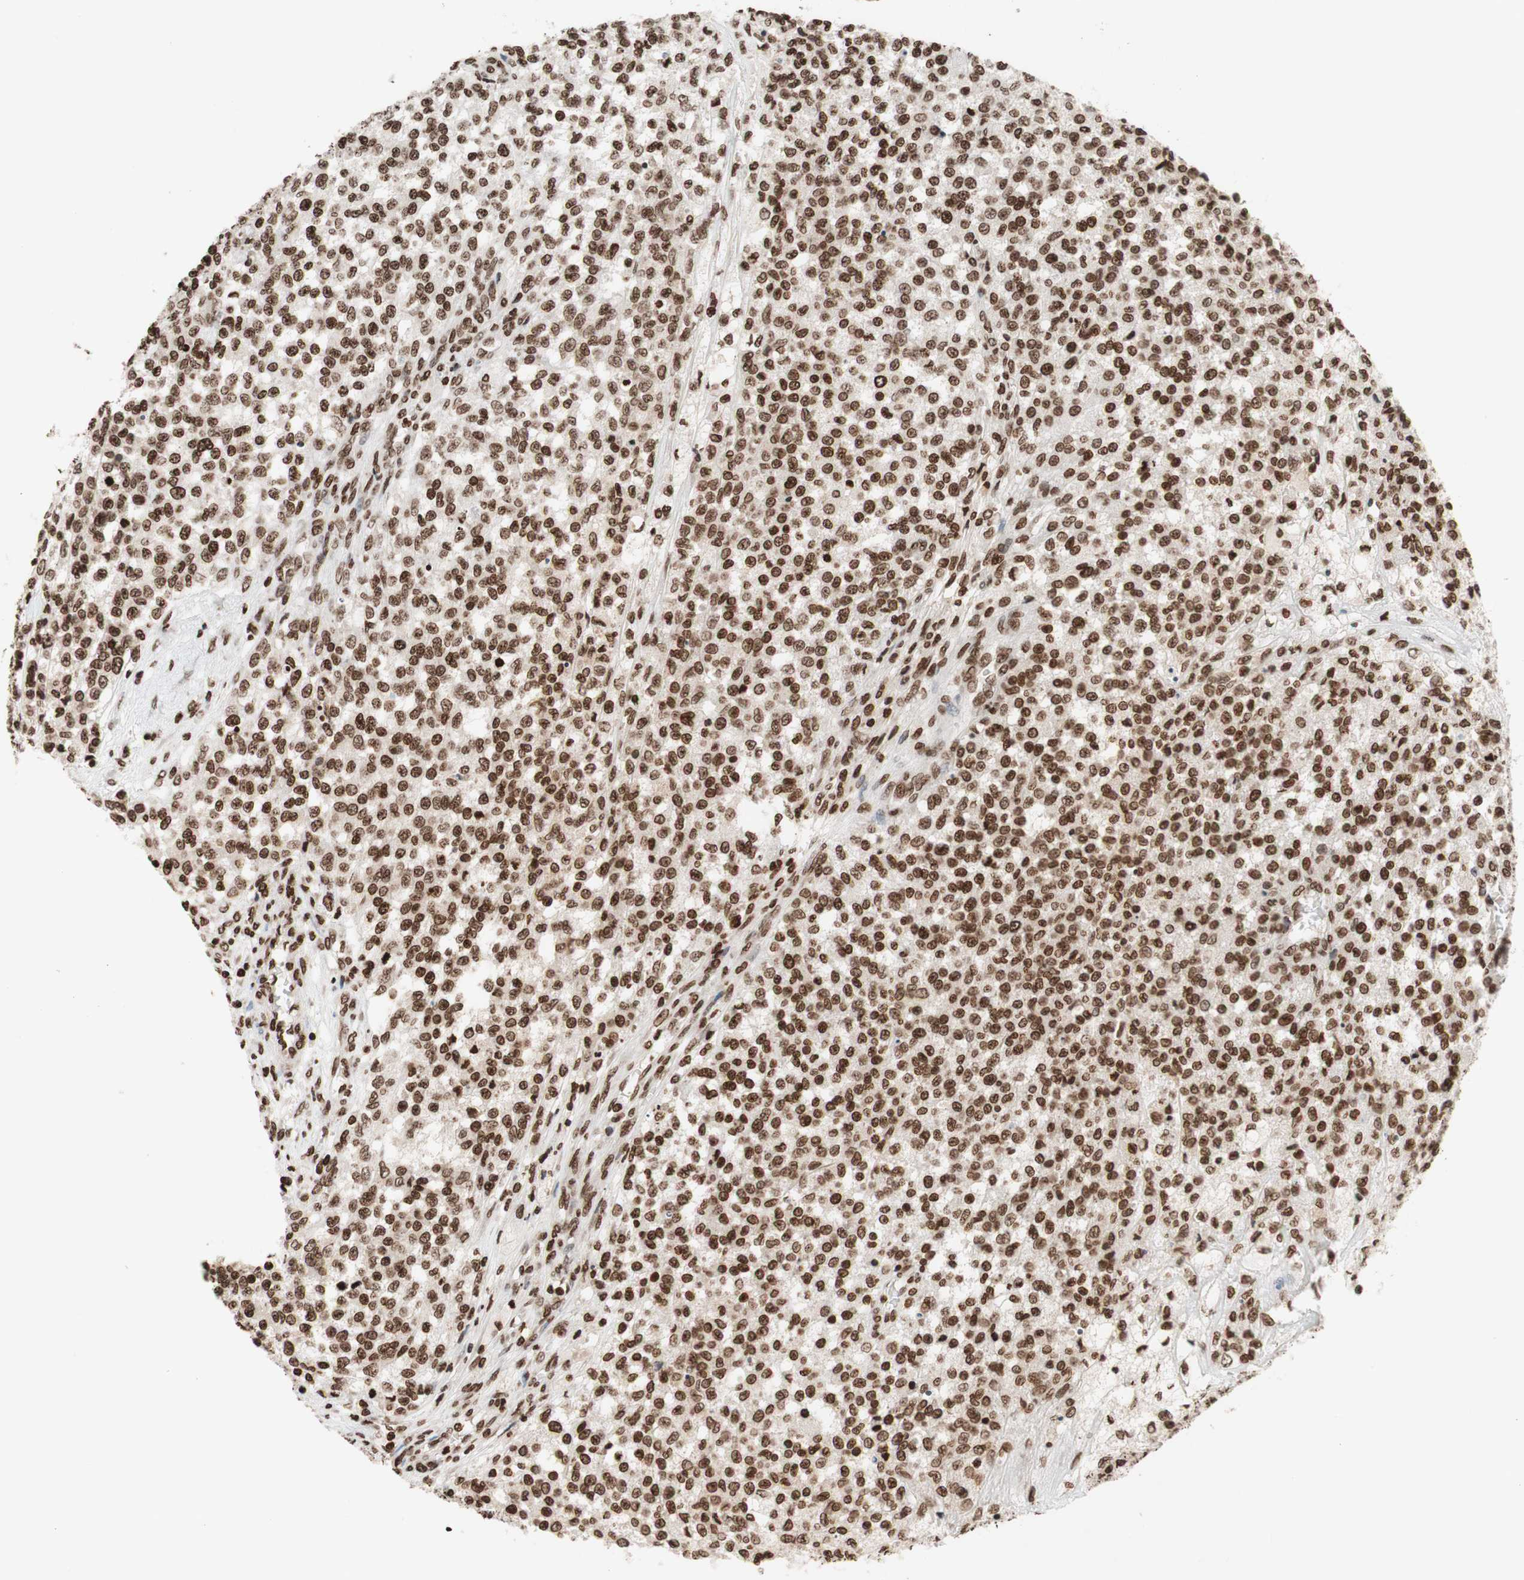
{"staining": {"intensity": "moderate", "quantity": ">75%", "location": "nuclear"}, "tissue": "testis cancer", "cell_type": "Tumor cells", "image_type": "cancer", "snomed": [{"axis": "morphology", "description": "Seminoma, NOS"}, {"axis": "topography", "description": "Testis"}], "caption": "Immunohistochemistry (DAB (3,3'-diaminobenzidine)) staining of testis cancer shows moderate nuclear protein expression in about >75% of tumor cells.", "gene": "NCOA3", "patient": {"sex": "male", "age": 59}}